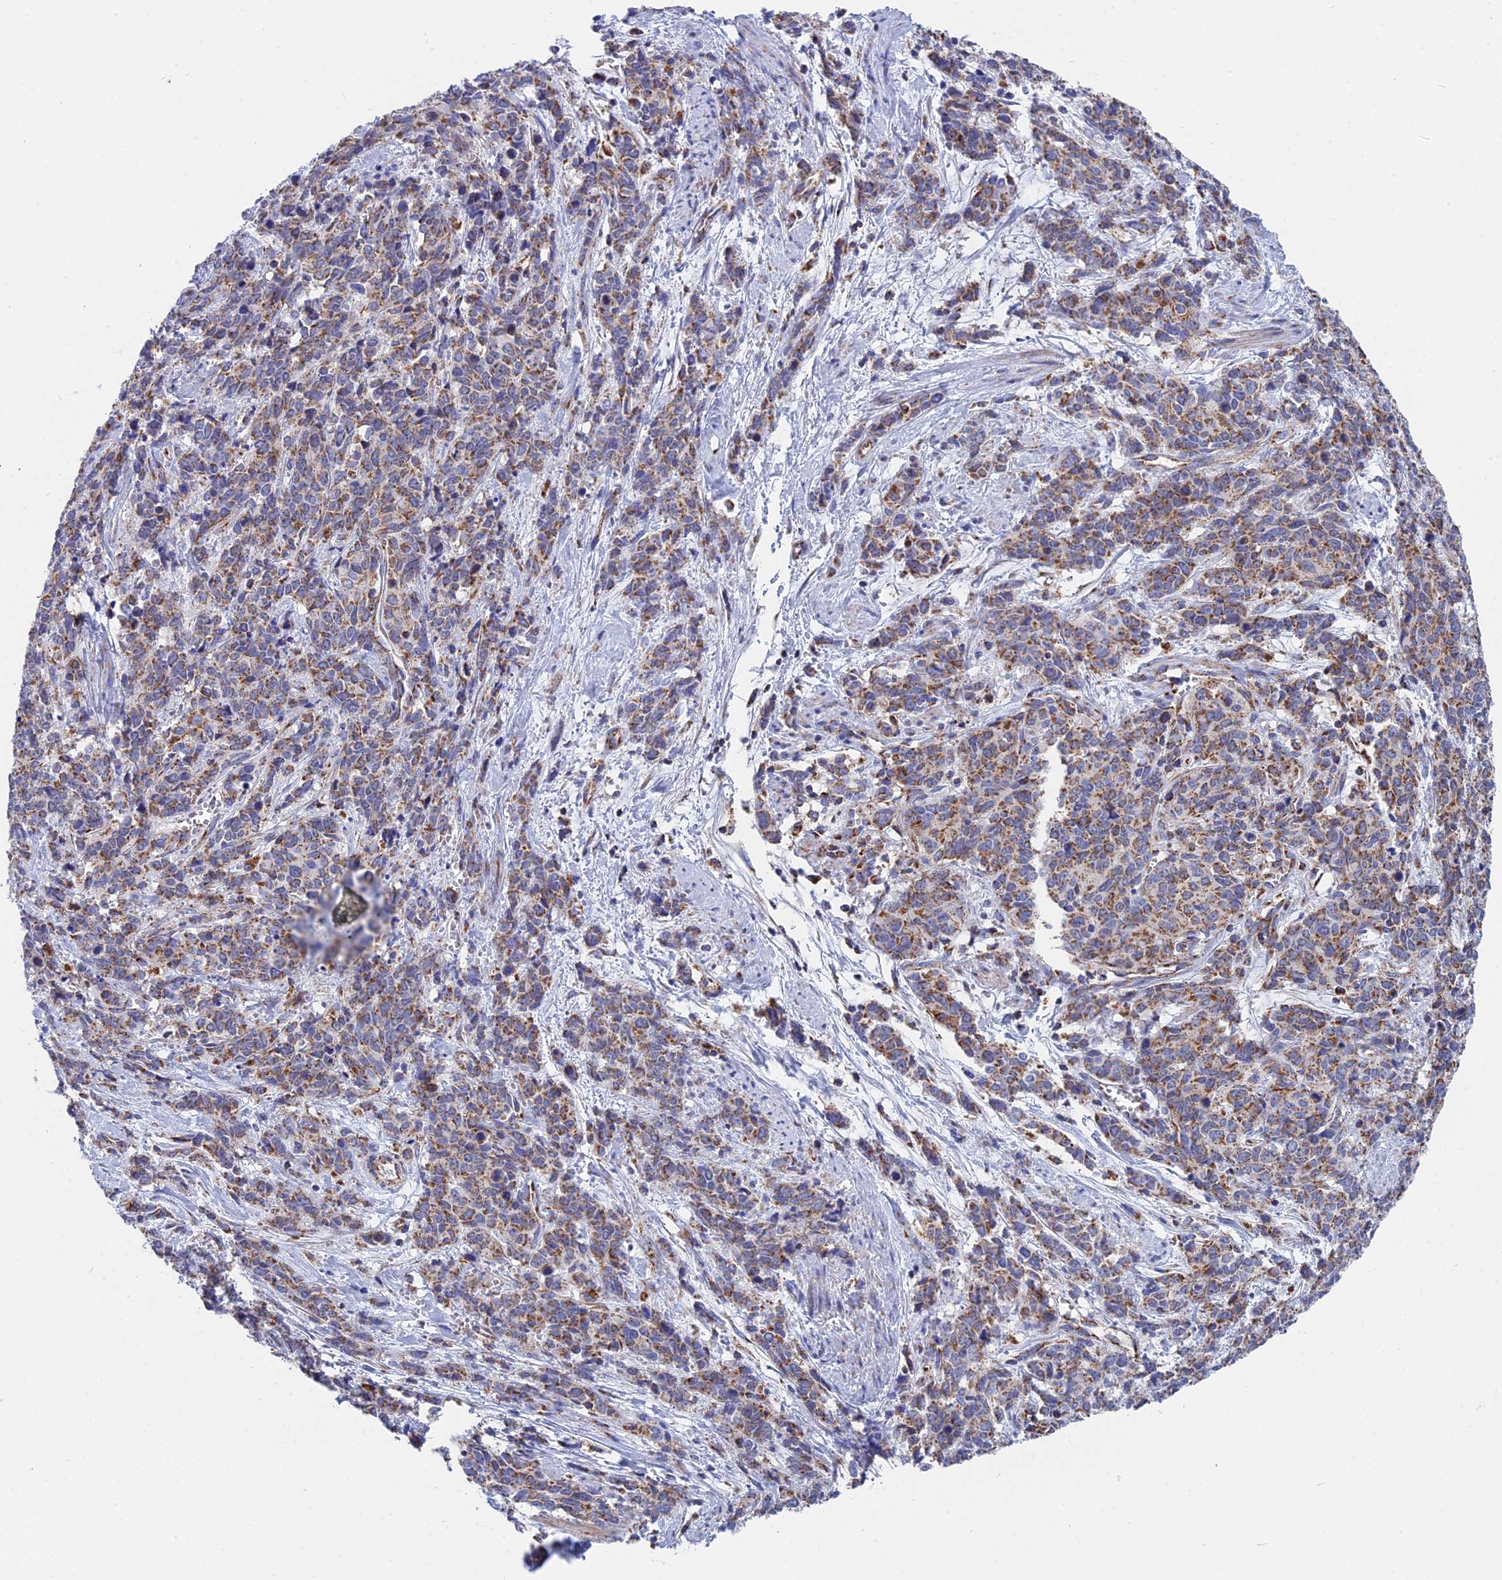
{"staining": {"intensity": "moderate", "quantity": ">75%", "location": "cytoplasmic/membranous"}, "tissue": "cervical cancer", "cell_type": "Tumor cells", "image_type": "cancer", "snomed": [{"axis": "morphology", "description": "Squamous cell carcinoma, NOS"}, {"axis": "topography", "description": "Cervix"}], "caption": "High-power microscopy captured an immunohistochemistry histopathology image of cervical squamous cell carcinoma, revealing moderate cytoplasmic/membranous staining in approximately >75% of tumor cells. The protein is stained brown, and the nuclei are stained in blue (DAB IHC with brightfield microscopy, high magnification).", "gene": "NDUFA5", "patient": {"sex": "female", "age": 60}}